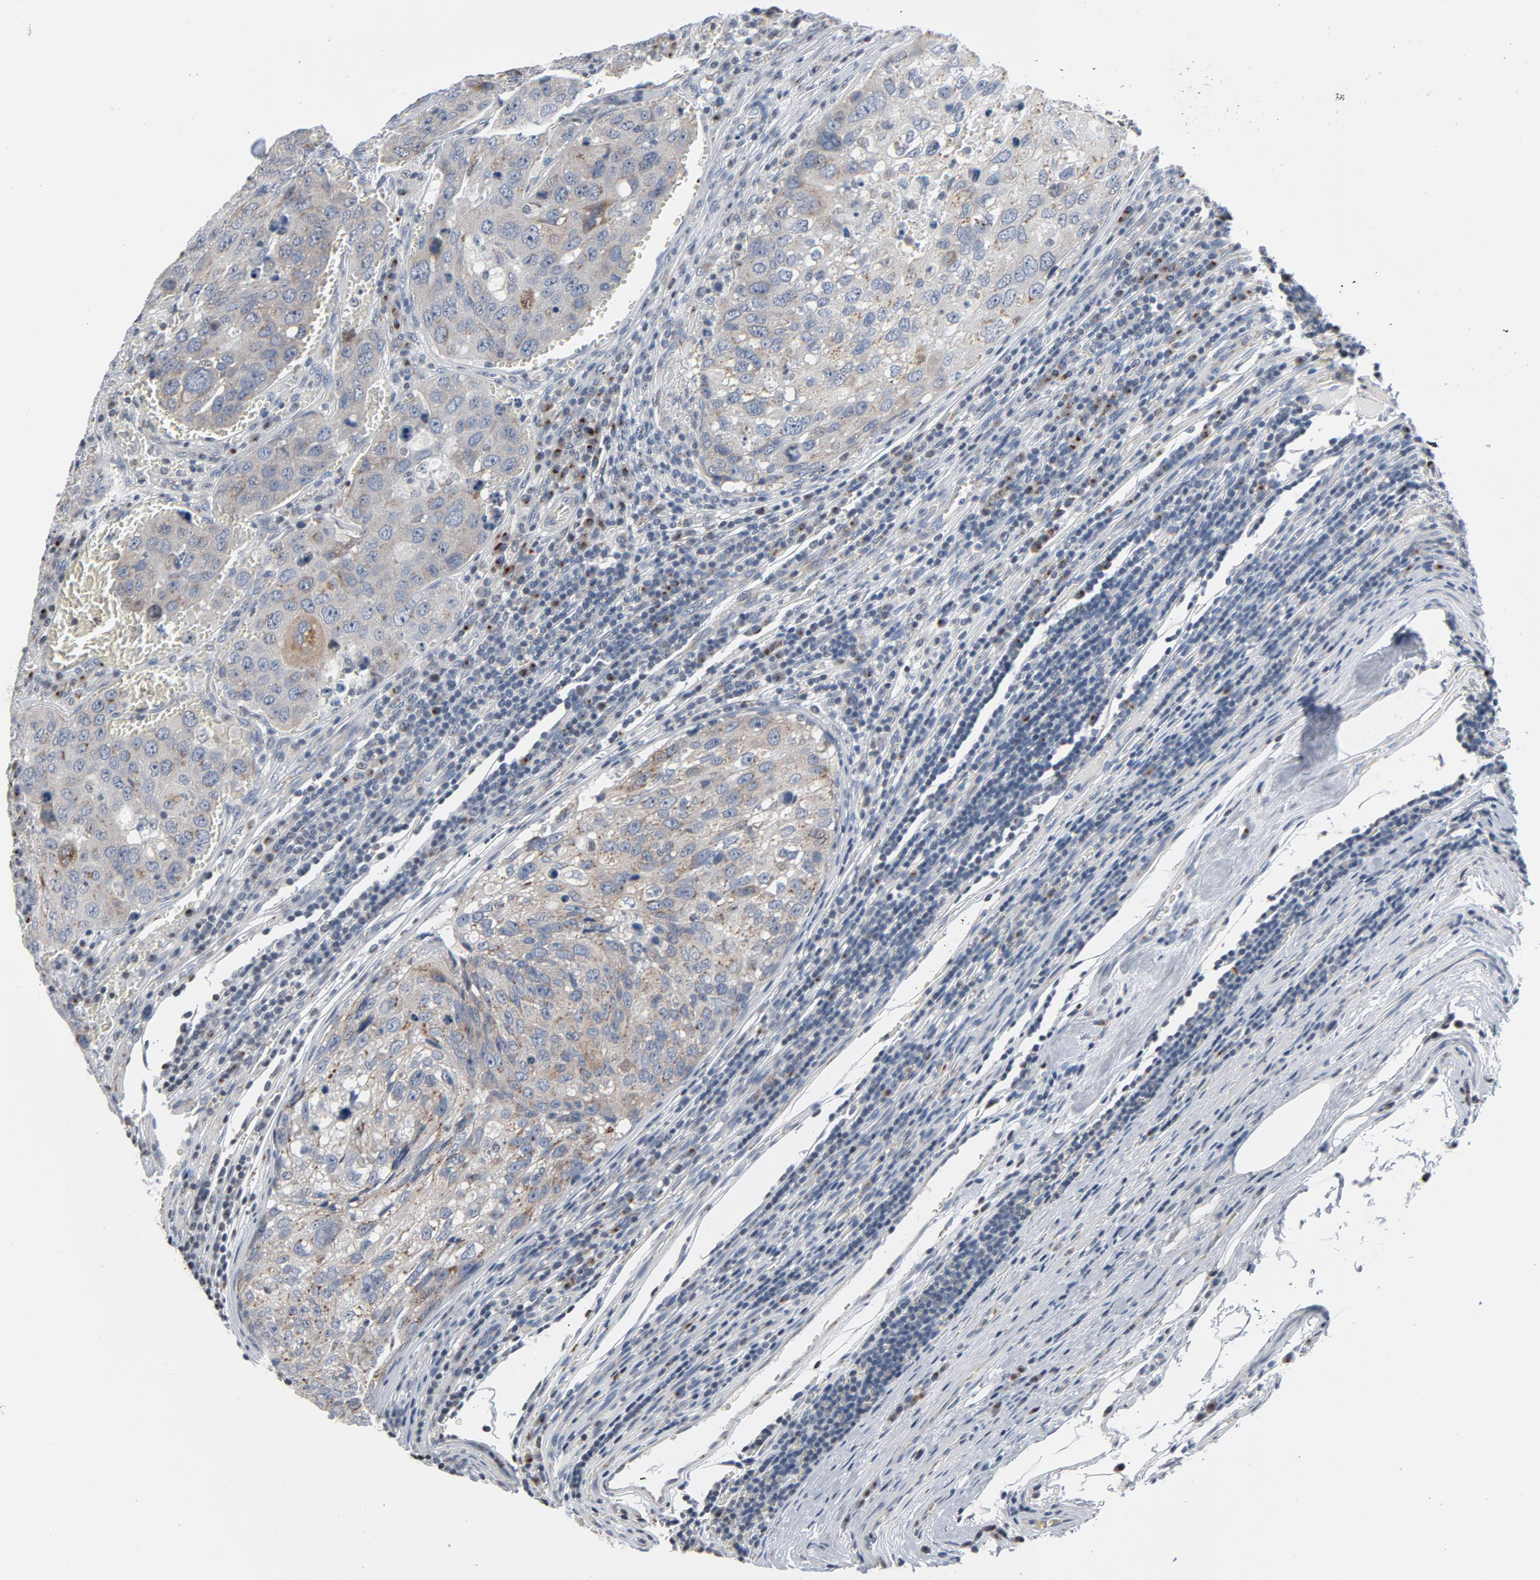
{"staining": {"intensity": "moderate", "quantity": ">75%", "location": "cytoplasmic/membranous"}, "tissue": "urothelial cancer", "cell_type": "Tumor cells", "image_type": "cancer", "snomed": [{"axis": "morphology", "description": "Urothelial carcinoma, High grade"}, {"axis": "topography", "description": "Lymph node"}, {"axis": "topography", "description": "Urinary bladder"}], "caption": "Moderate cytoplasmic/membranous staining is identified in about >75% of tumor cells in high-grade urothelial carcinoma.", "gene": "YIPF6", "patient": {"sex": "male", "age": 51}}